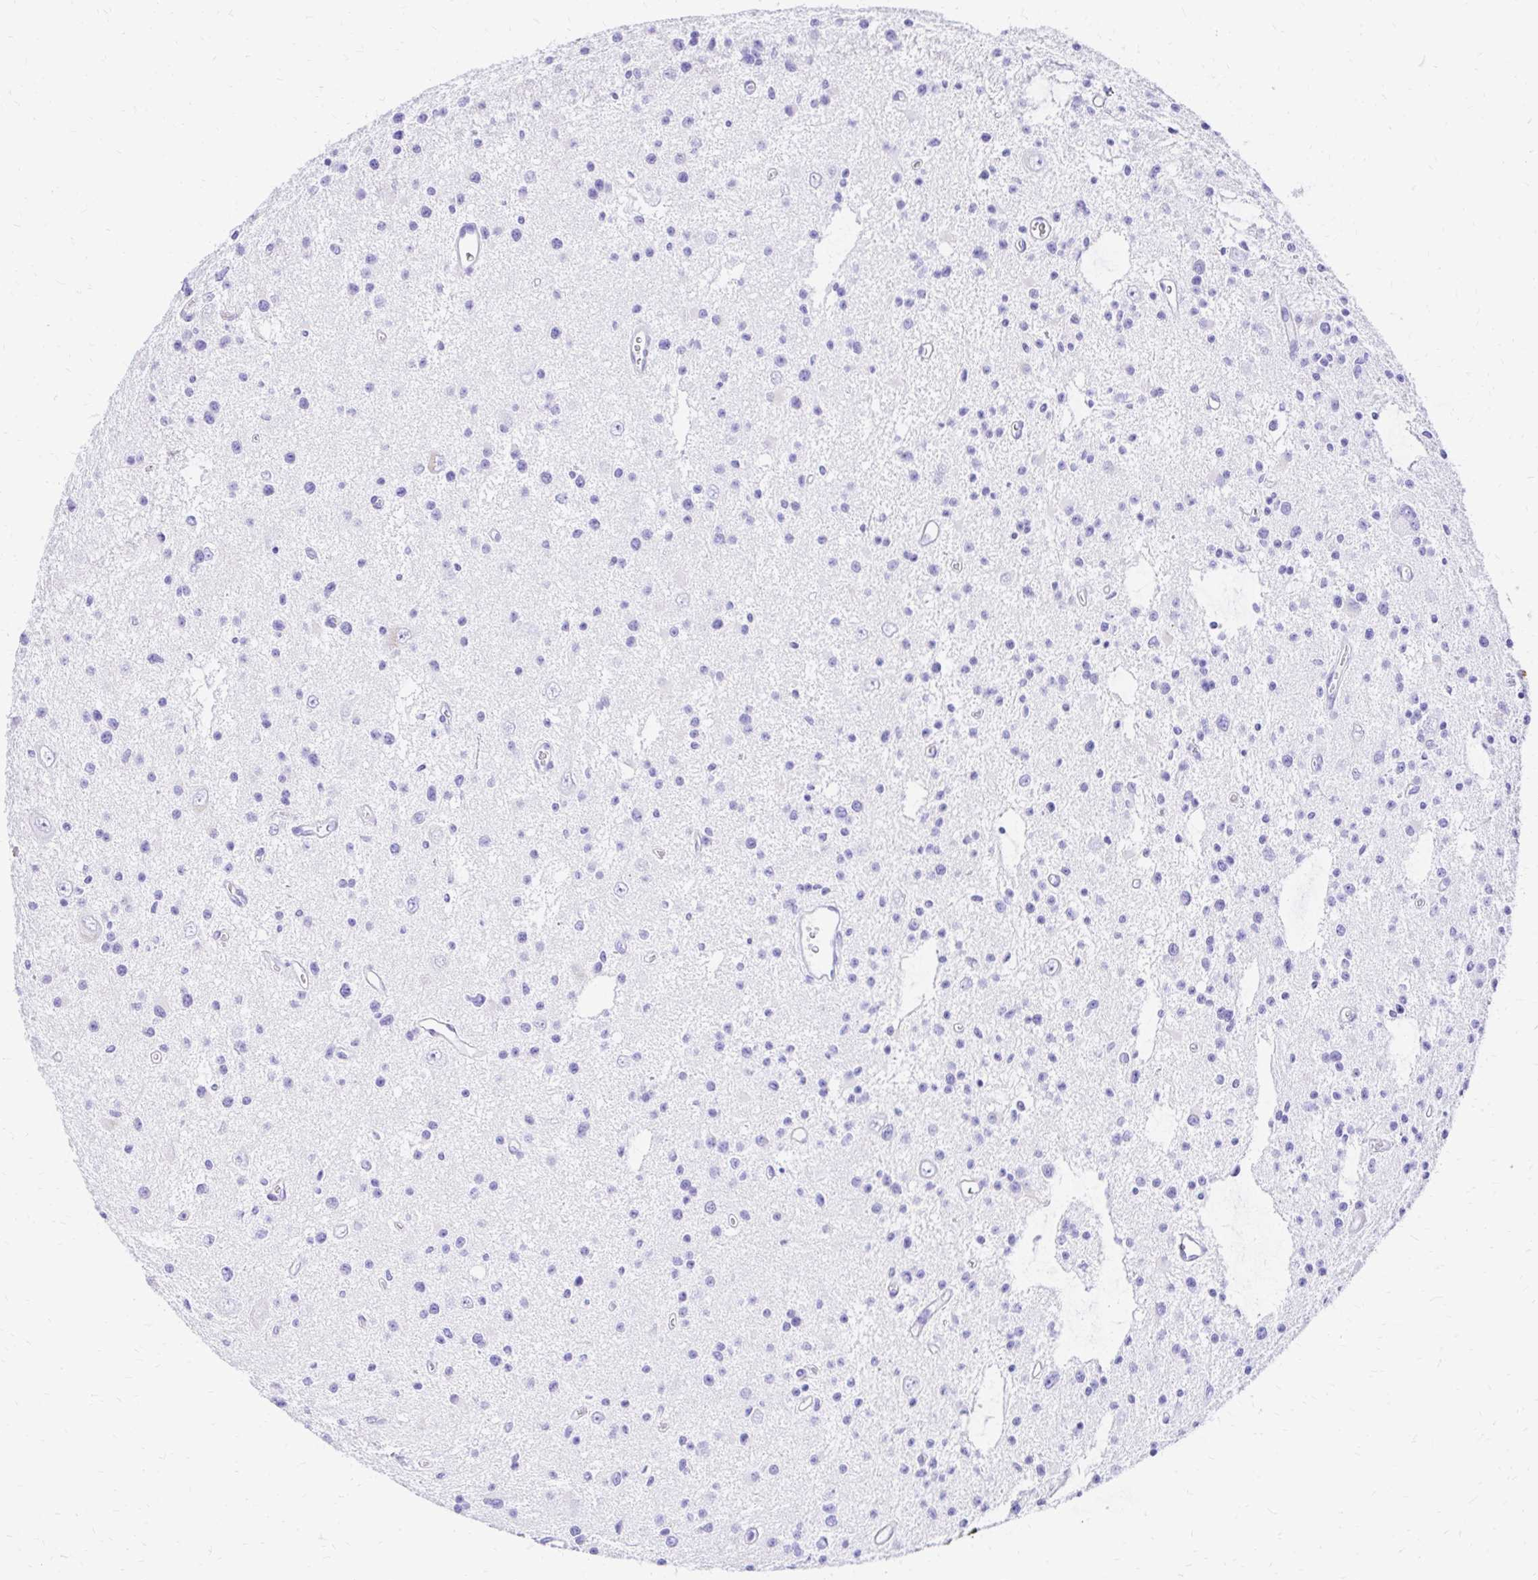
{"staining": {"intensity": "negative", "quantity": "none", "location": "none"}, "tissue": "glioma", "cell_type": "Tumor cells", "image_type": "cancer", "snomed": [{"axis": "morphology", "description": "Glioma, malignant, Low grade"}, {"axis": "topography", "description": "Brain"}], "caption": "Malignant low-grade glioma stained for a protein using immunohistochemistry reveals no staining tumor cells.", "gene": "S100G", "patient": {"sex": "male", "age": 43}}